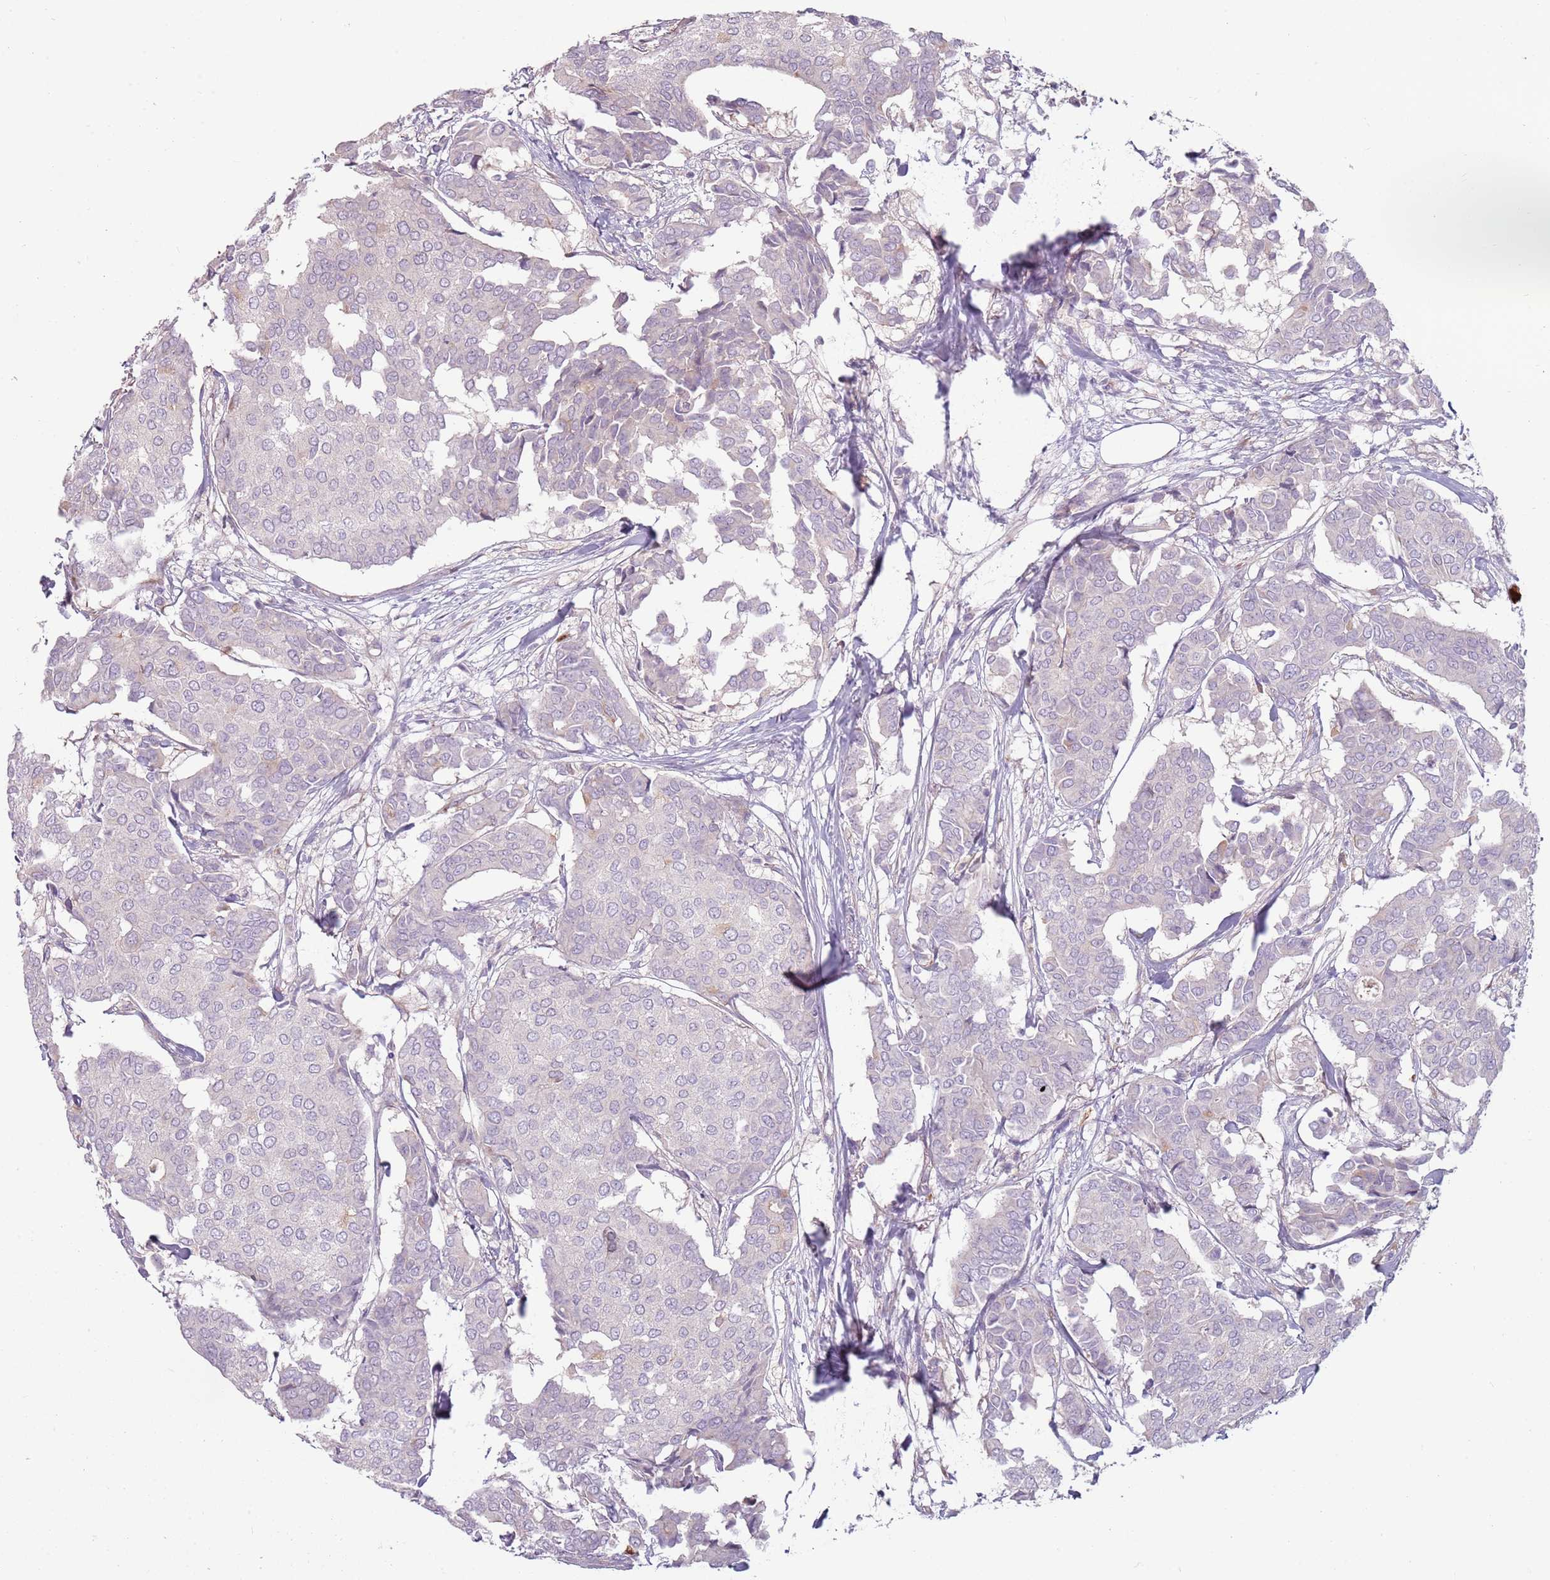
{"staining": {"intensity": "negative", "quantity": "none", "location": "none"}, "tissue": "breast cancer", "cell_type": "Tumor cells", "image_type": "cancer", "snomed": [{"axis": "morphology", "description": "Duct carcinoma"}, {"axis": "topography", "description": "Breast"}], "caption": "A micrograph of breast cancer (intraductal carcinoma) stained for a protein reveals no brown staining in tumor cells.", "gene": "SPAG4", "patient": {"sex": "female", "age": 75}}